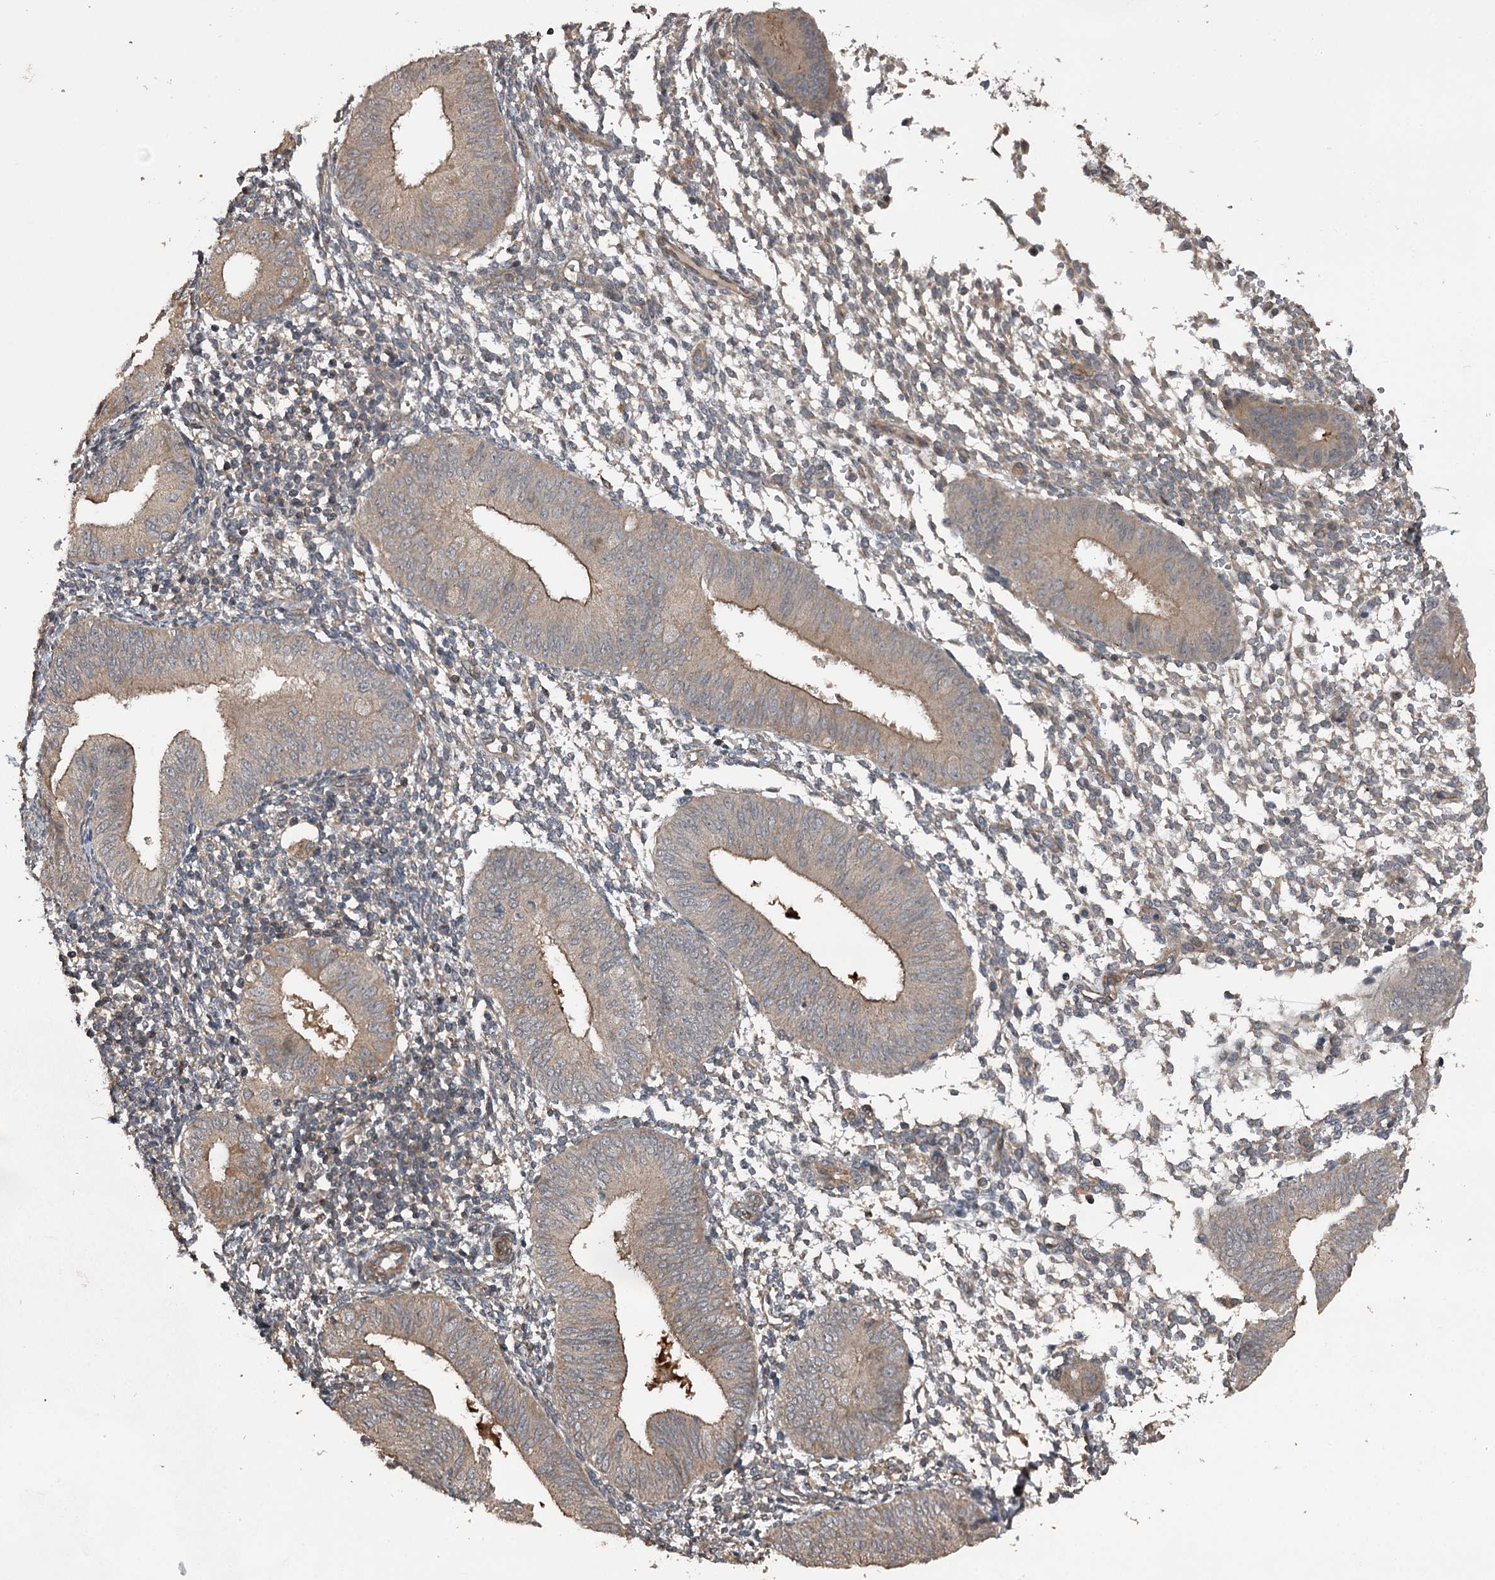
{"staining": {"intensity": "weak", "quantity": "25%-75%", "location": "cytoplasmic/membranous"}, "tissue": "endometrium", "cell_type": "Cells in endometrial stroma", "image_type": "normal", "snomed": [{"axis": "morphology", "description": "Normal tissue, NOS"}, {"axis": "topography", "description": "Uterus"}, {"axis": "topography", "description": "Endometrium"}], "caption": "This histopathology image exhibits immunohistochemistry staining of normal endometrium, with low weak cytoplasmic/membranous staining in about 25%-75% of cells in endometrial stroma.", "gene": "RAB21", "patient": {"sex": "female", "age": 48}}